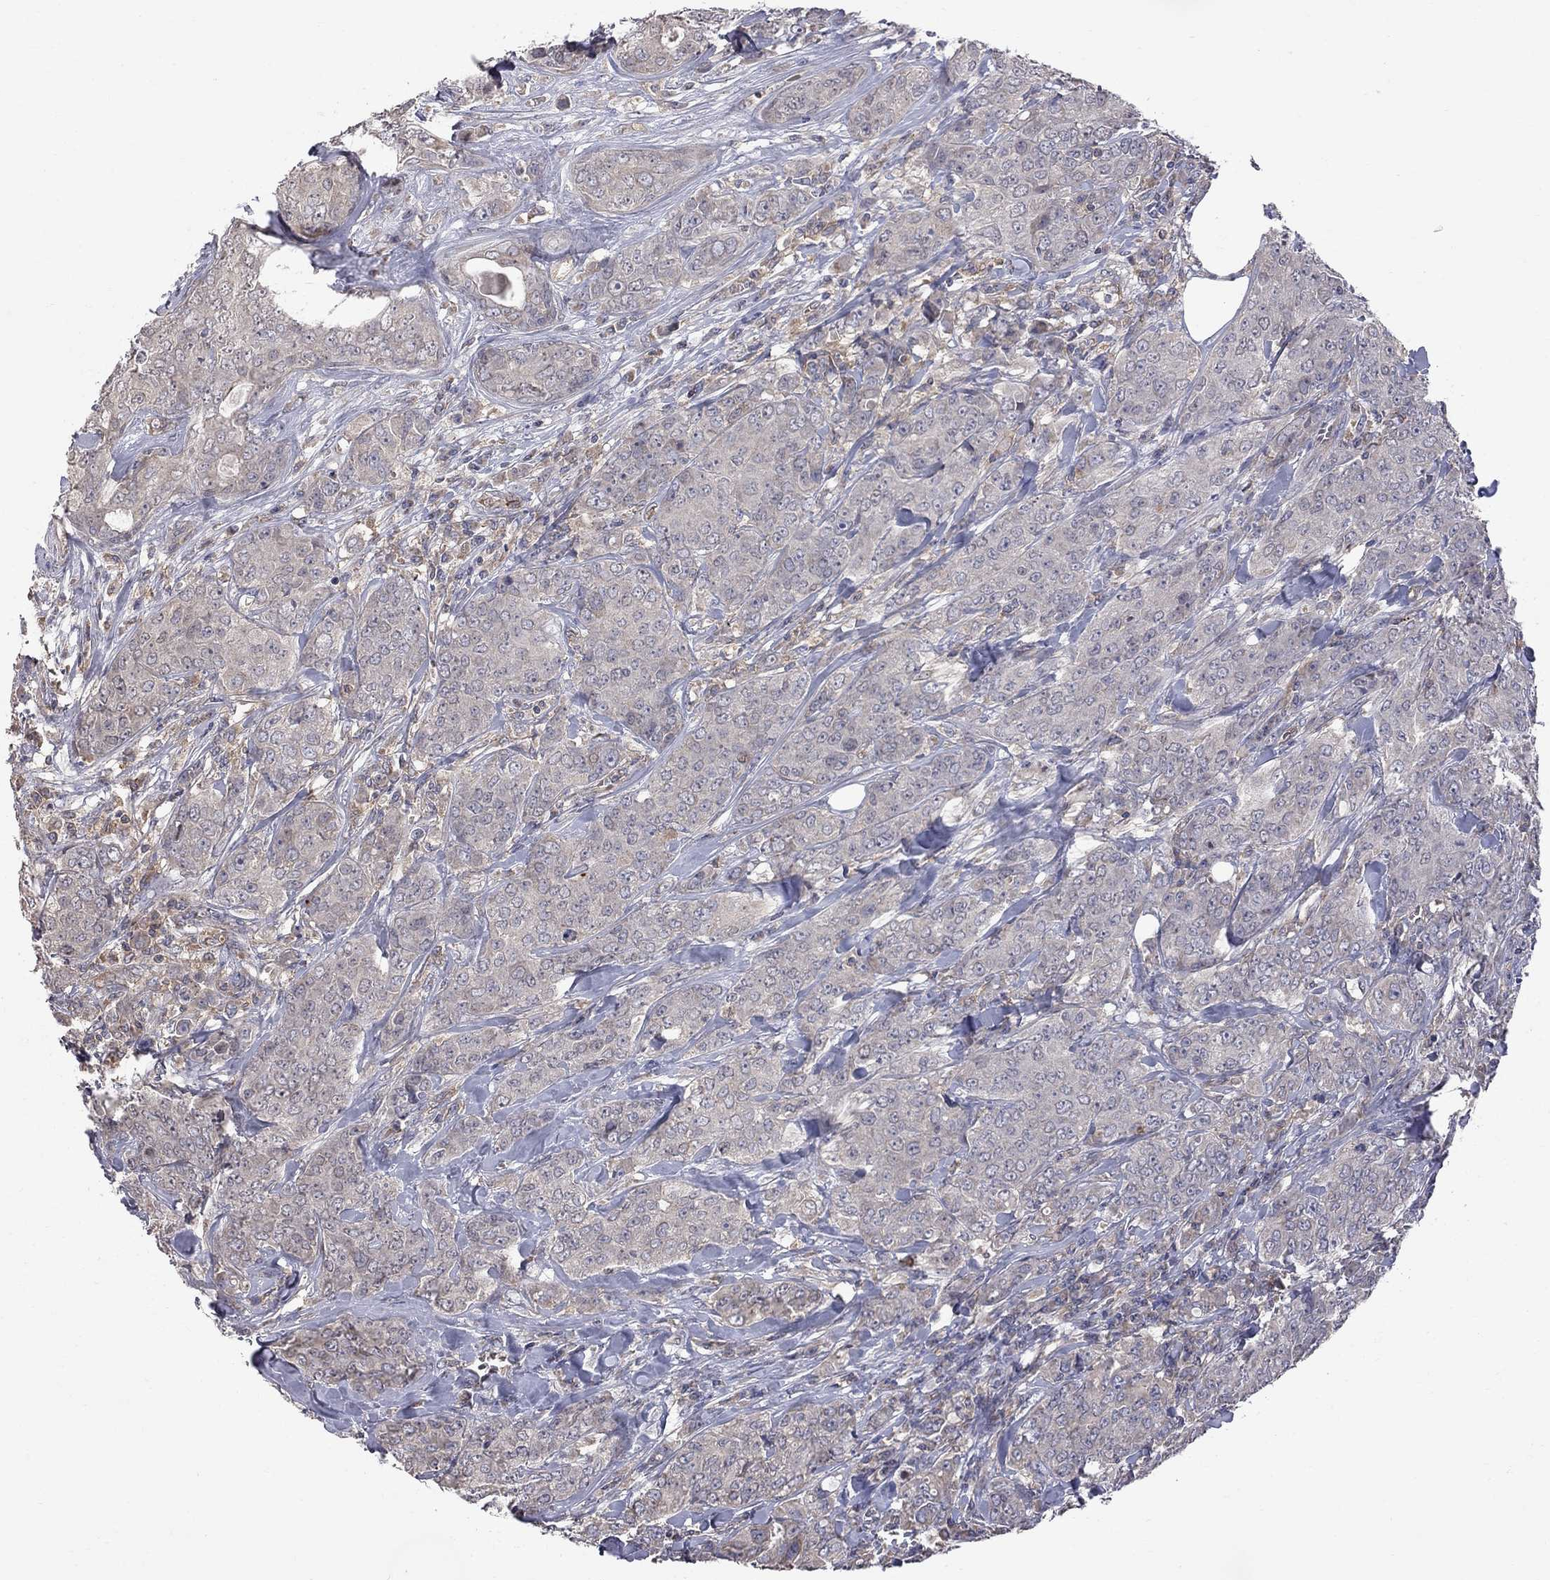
{"staining": {"intensity": "negative", "quantity": "none", "location": "none"}, "tissue": "breast cancer", "cell_type": "Tumor cells", "image_type": "cancer", "snomed": [{"axis": "morphology", "description": "Duct carcinoma"}, {"axis": "topography", "description": "Breast"}], "caption": "Breast cancer (infiltrating ductal carcinoma) was stained to show a protein in brown. There is no significant positivity in tumor cells. (DAB (3,3'-diaminobenzidine) IHC, high magnification).", "gene": "ABI3", "patient": {"sex": "female", "age": 43}}